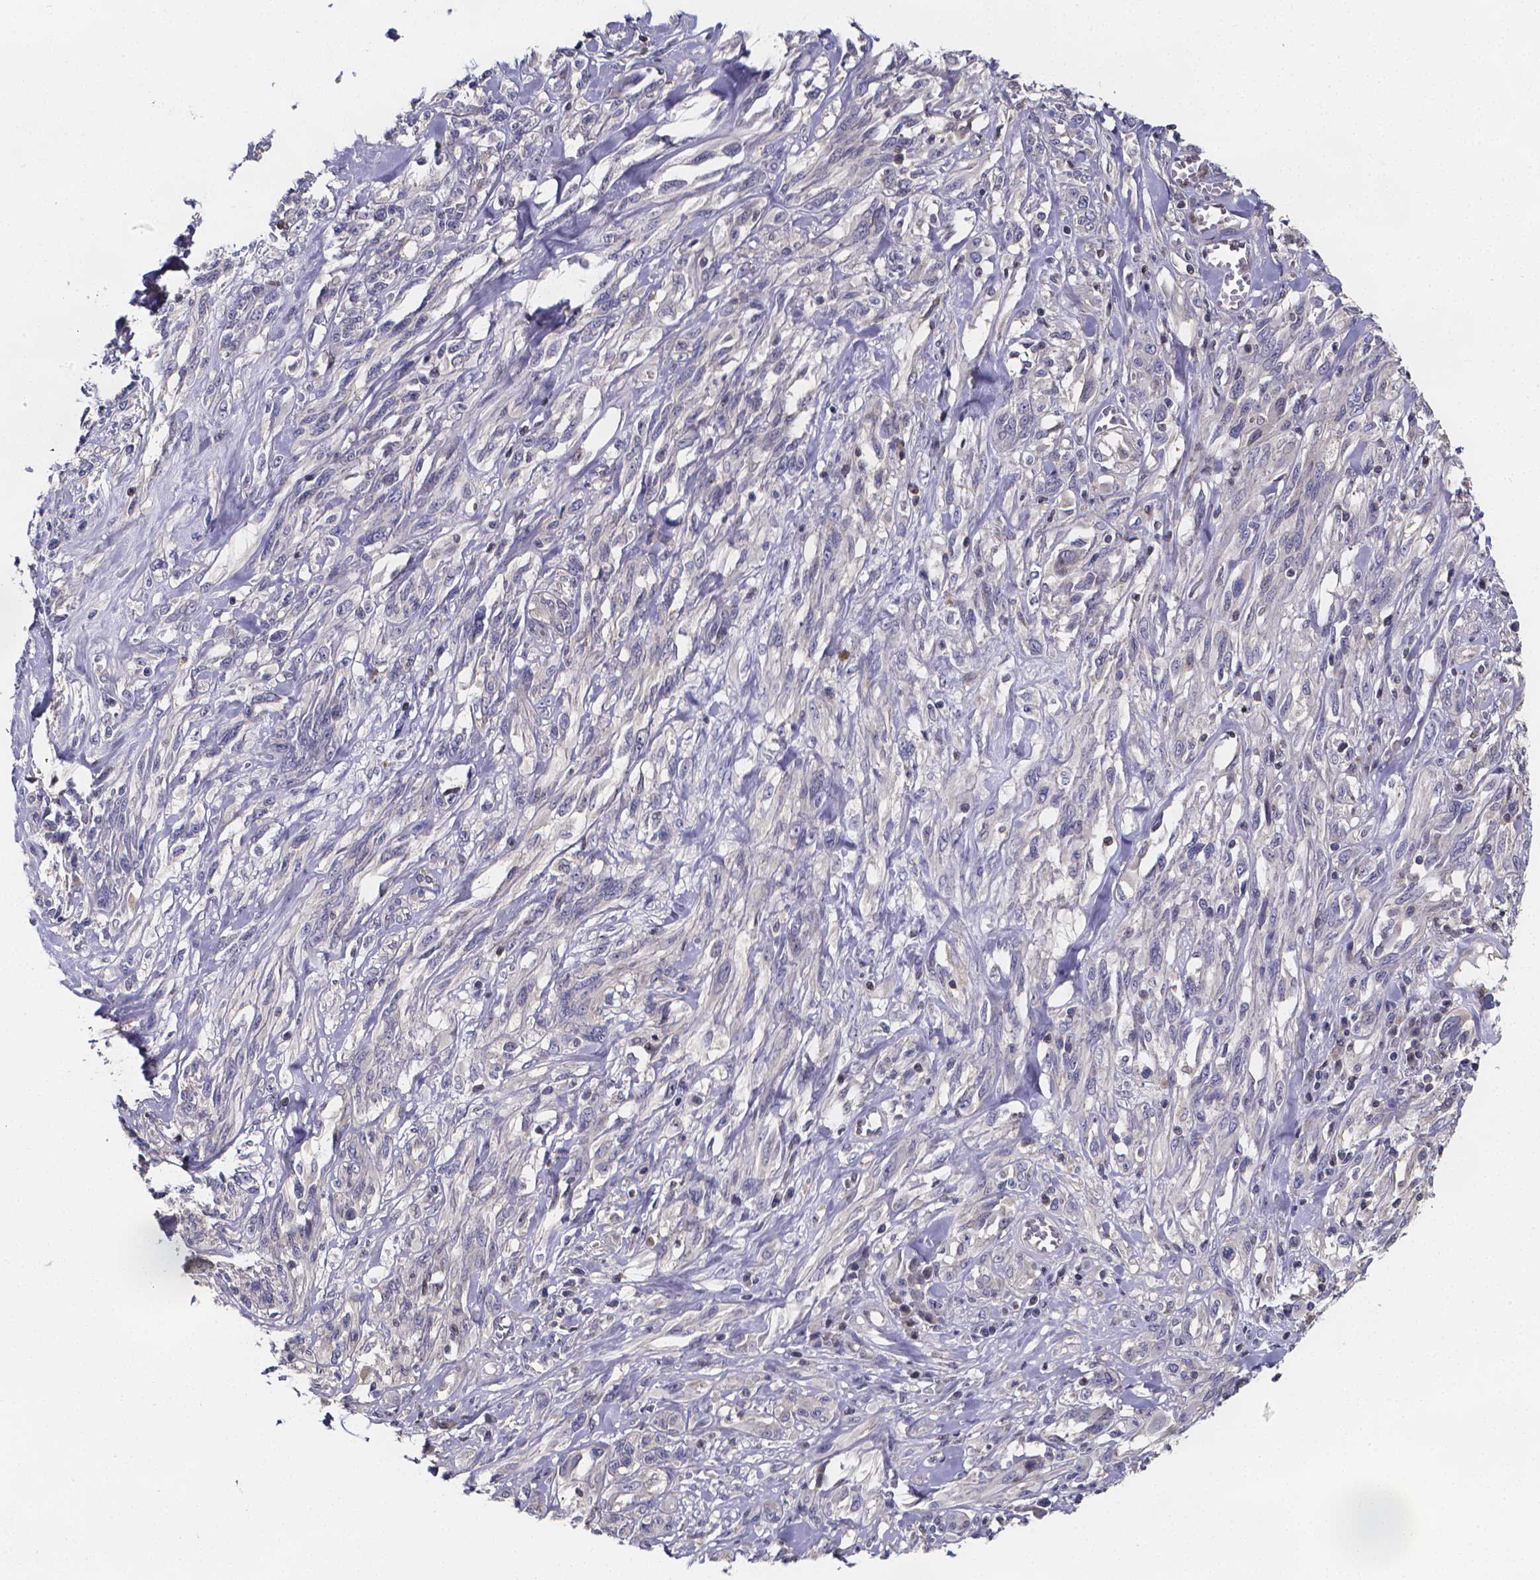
{"staining": {"intensity": "negative", "quantity": "none", "location": "none"}, "tissue": "melanoma", "cell_type": "Tumor cells", "image_type": "cancer", "snomed": [{"axis": "morphology", "description": "Malignant melanoma, NOS"}, {"axis": "topography", "description": "Skin"}], "caption": "The IHC histopathology image has no significant expression in tumor cells of malignant melanoma tissue.", "gene": "PAH", "patient": {"sex": "female", "age": 91}}